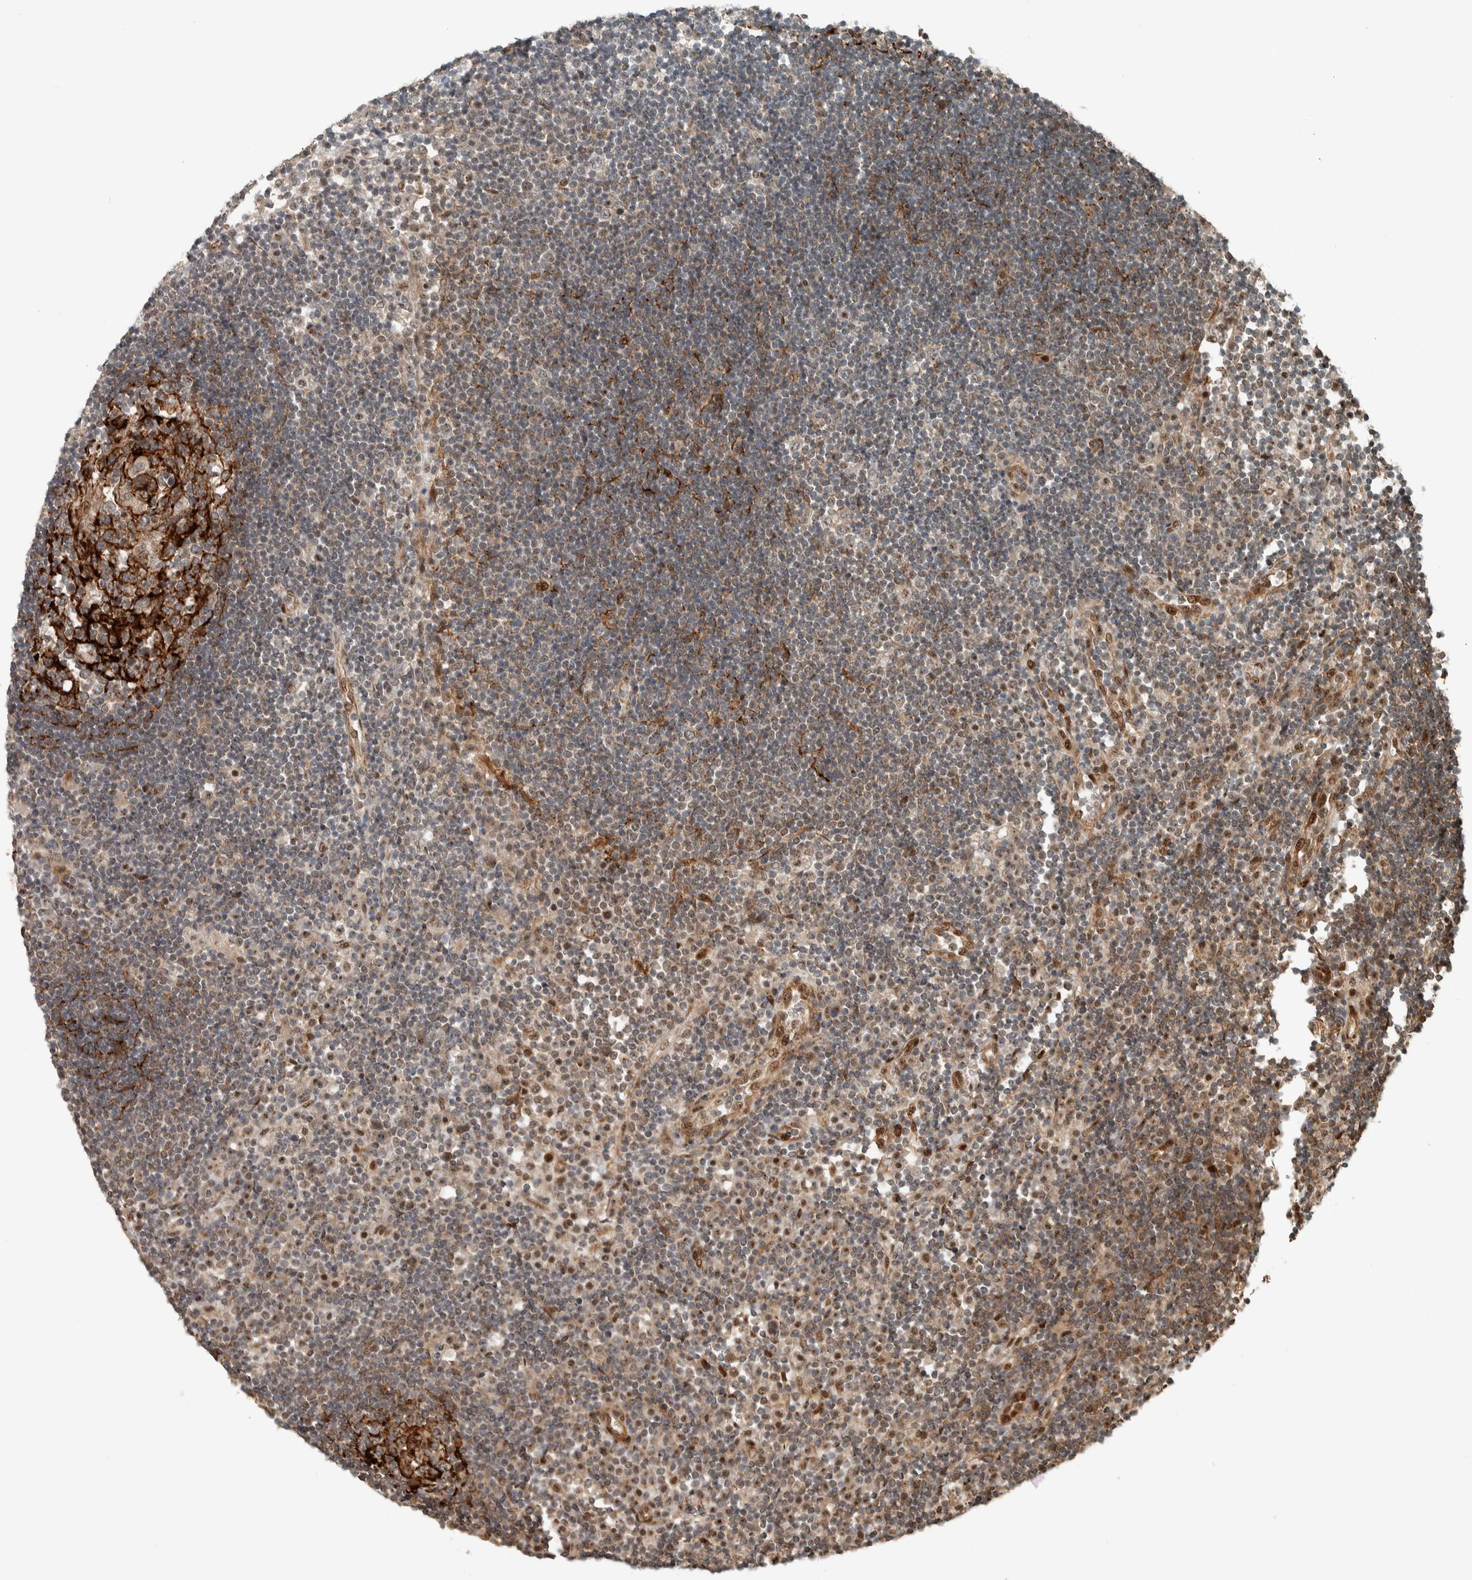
{"staining": {"intensity": "negative", "quantity": "none", "location": "none"}, "tissue": "lymph node", "cell_type": "Germinal center cells", "image_type": "normal", "snomed": [{"axis": "morphology", "description": "Normal tissue, NOS"}, {"axis": "topography", "description": "Lymph node"}], "caption": "The micrograph demonstrates no significant staining in germinal center cells of lymph node. Brightfield microscopy of immunohistochemistry (IHC) stained with DAB (3,3'-diaminobenzidine) (brown) and hematoxylin (blue), captured at high magnification.", "gene": "STXBP4", "patient": {"sex": "female", "age": 53}}